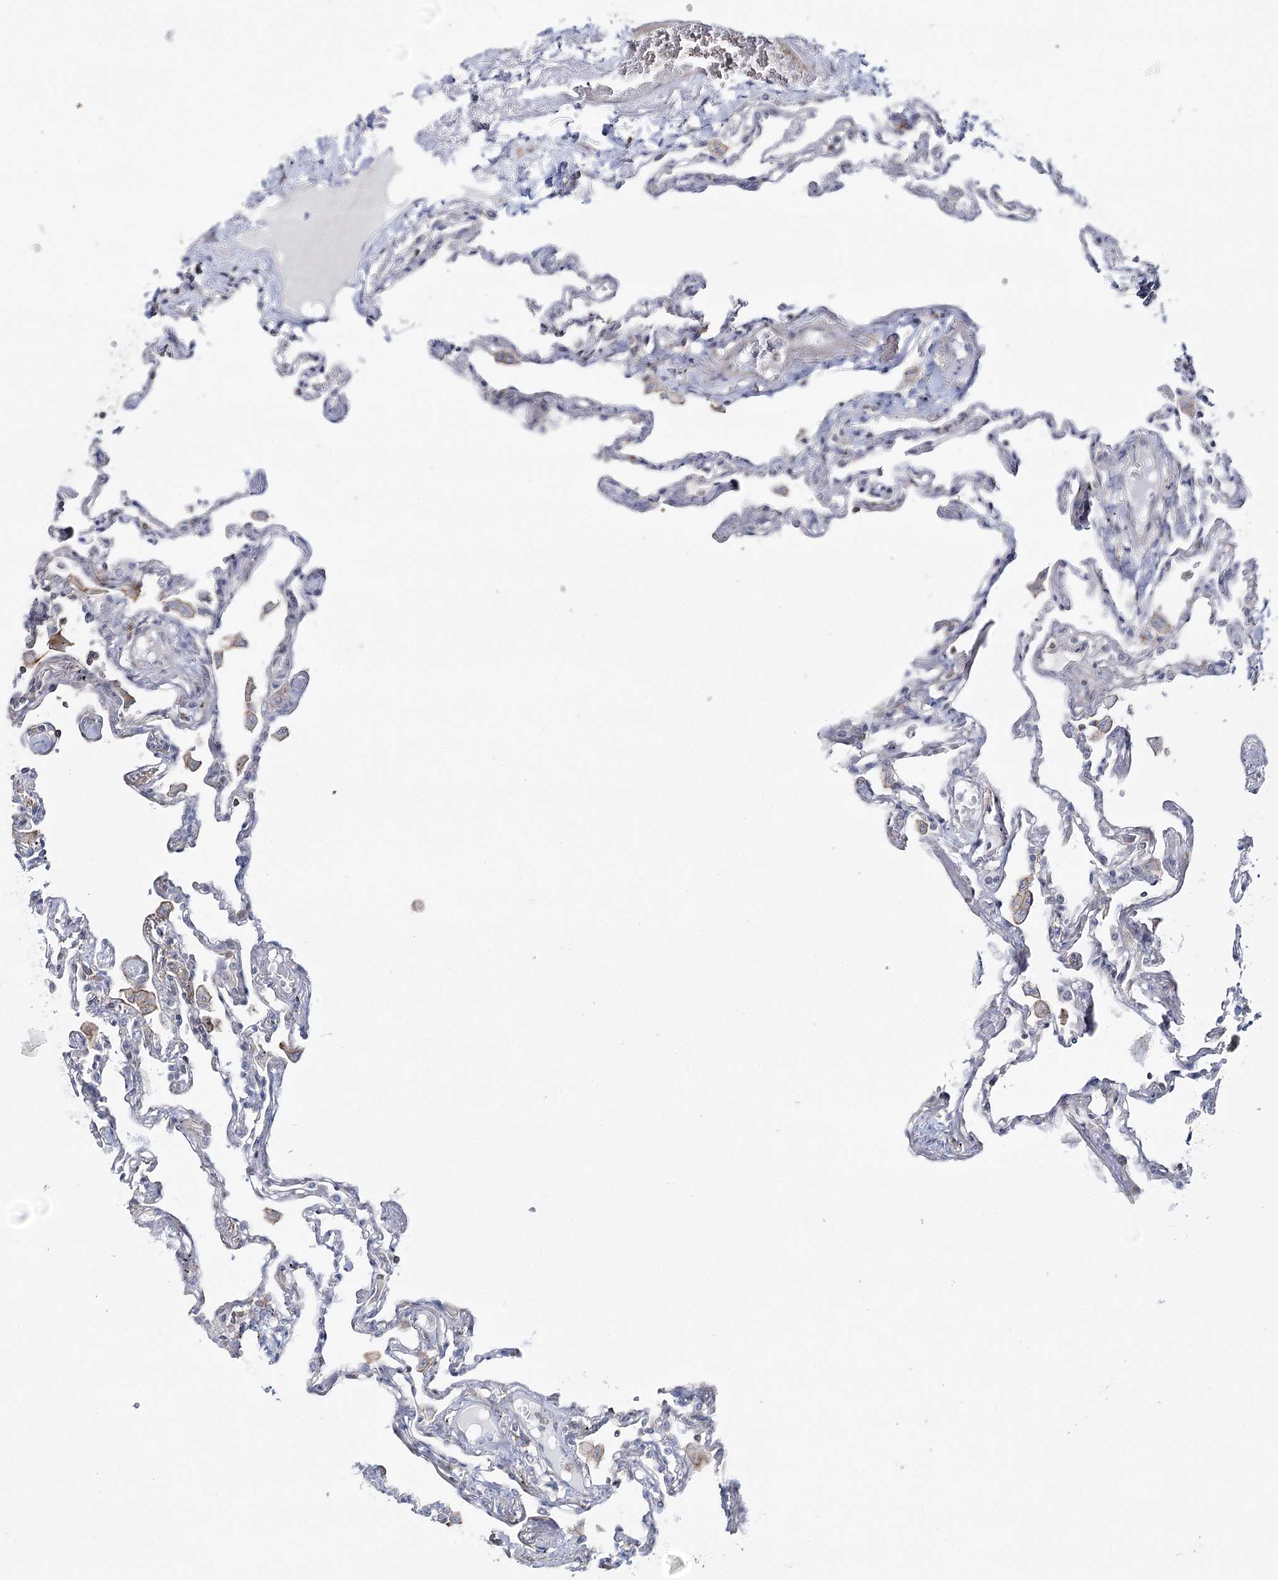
{"staining": {"intensity": "negative", "quantity": "none", "location": "none"}, "tissue": "lung", "cell_type": "Alveolar cells", "image_type": "normal", "snomed": [{"axis": "morphology", "description": "Normal tissue, NOS"}, {"axis": "topography", "description": "Lung"}], "caption": "IHC of unremarkable lung reveals no positivity in alveolar cells.", "gene": "ZC3H8", "patient": {"sex": "female", "age": 67}}